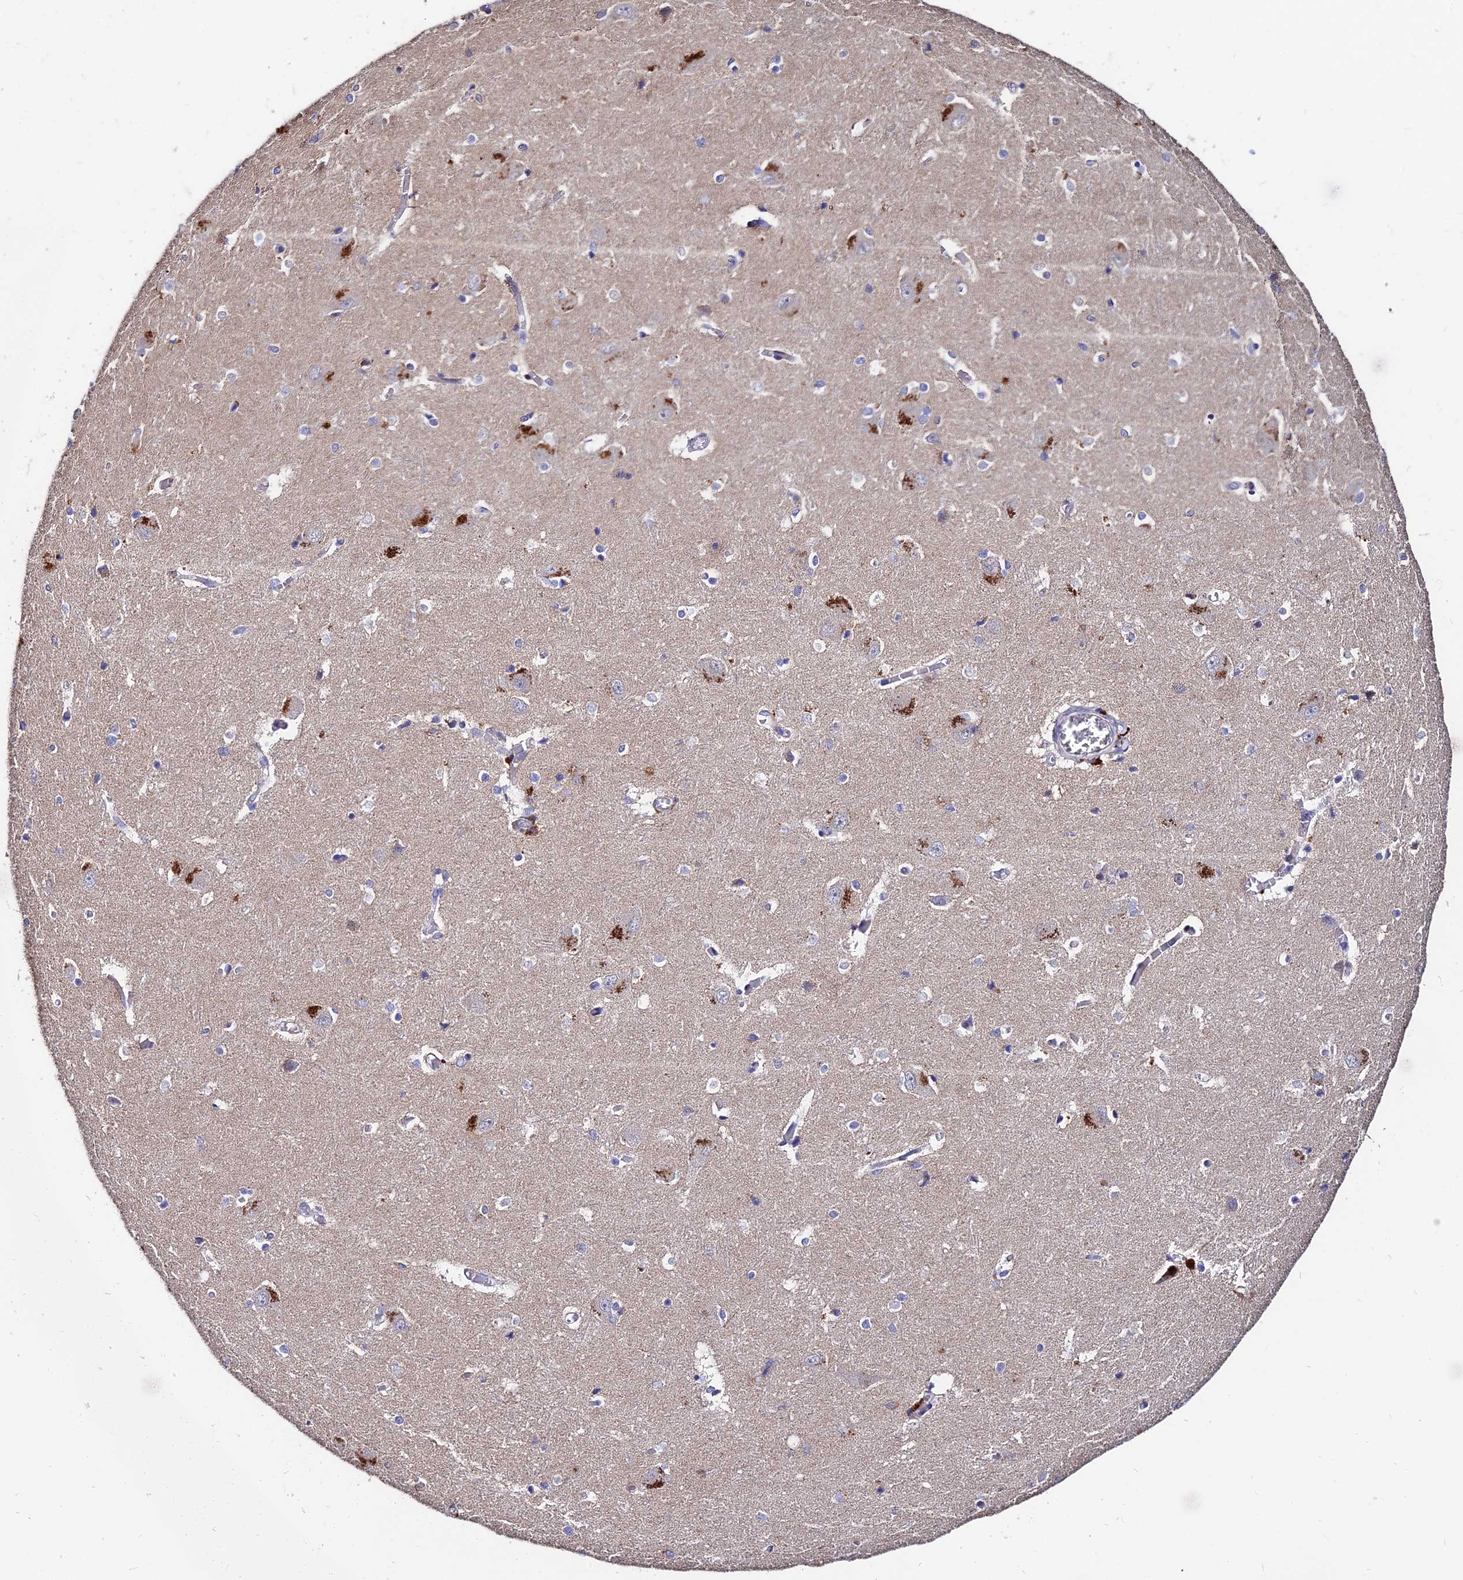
{"staining": {"intensity": "negative", "quantity": "none", "location": "none"}, "tissue": "caudate", "cell_type": "Glial cells", "image_type": "normal", "snomed": [{"axis": "morphology", "description": "Normal tissue, NOS"}, {"axis": "topography", "description": "Lateral ventricle wall"}], "caption": "The image reveals no significant staining in glial cells of caudate.", "gene": "ACTR5", "patient": {"sex": "male", "age": 37}}